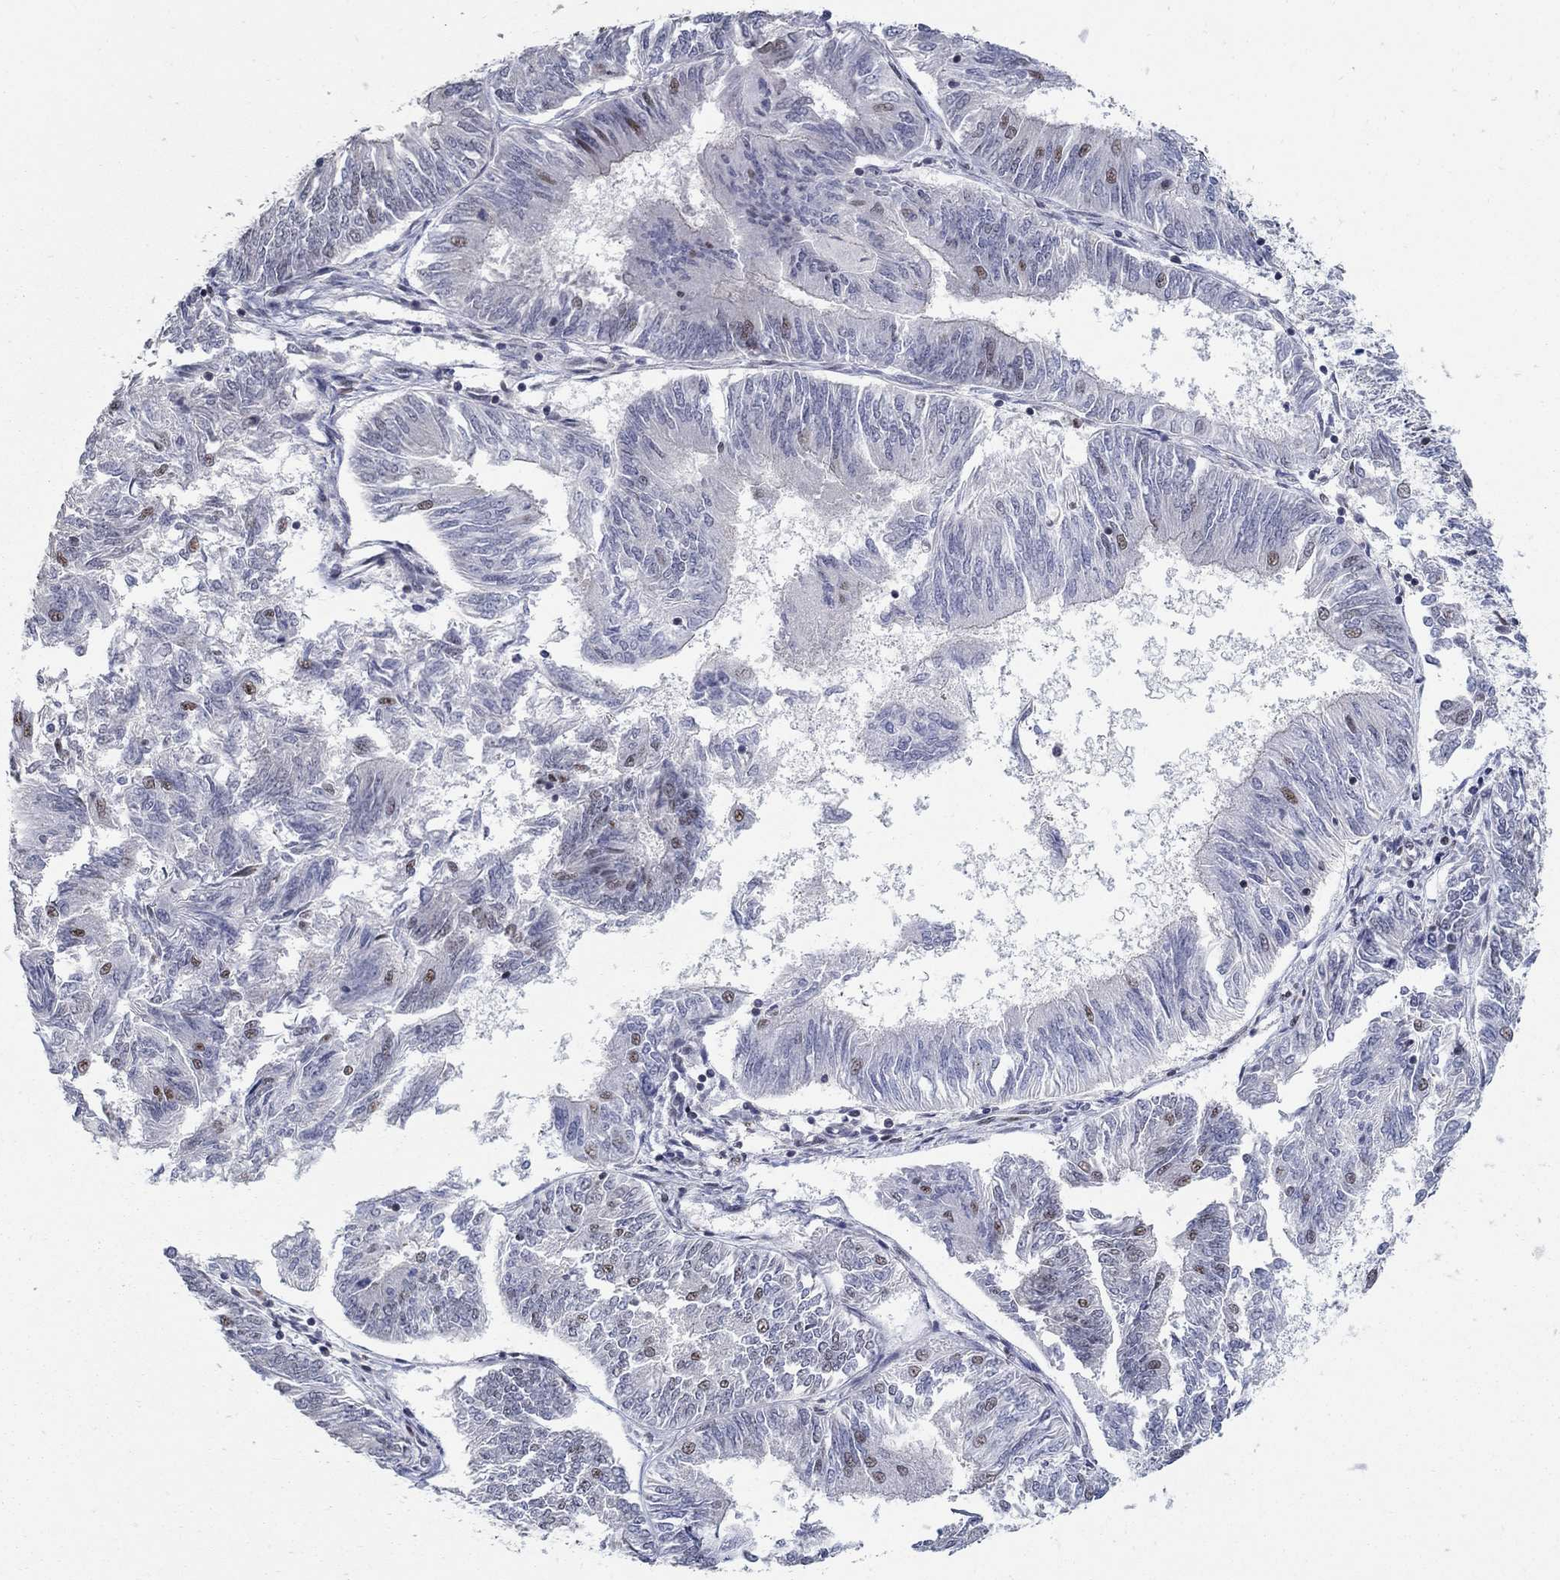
{"staining": {"intensity": "moderate", "quantity": "<25%", "location": "nuclear"}, "tissue": "endometrial cancer", "cell_type": "Tumor cells", "image_type": "cancer", "snomed": [{"axis": "morphology", "description": "Adenocarcinoma, NOS"}, {"axis": "topography", "description": "Endometrium"}], "caption": "Protein expression analysis of endometrial cancer (adenocarcinoma) displays moderate nuclear positivity in approximately <25% of tumor cells.", "gene": "PNISR", "patient": {"sex": "female", "age": 58}}